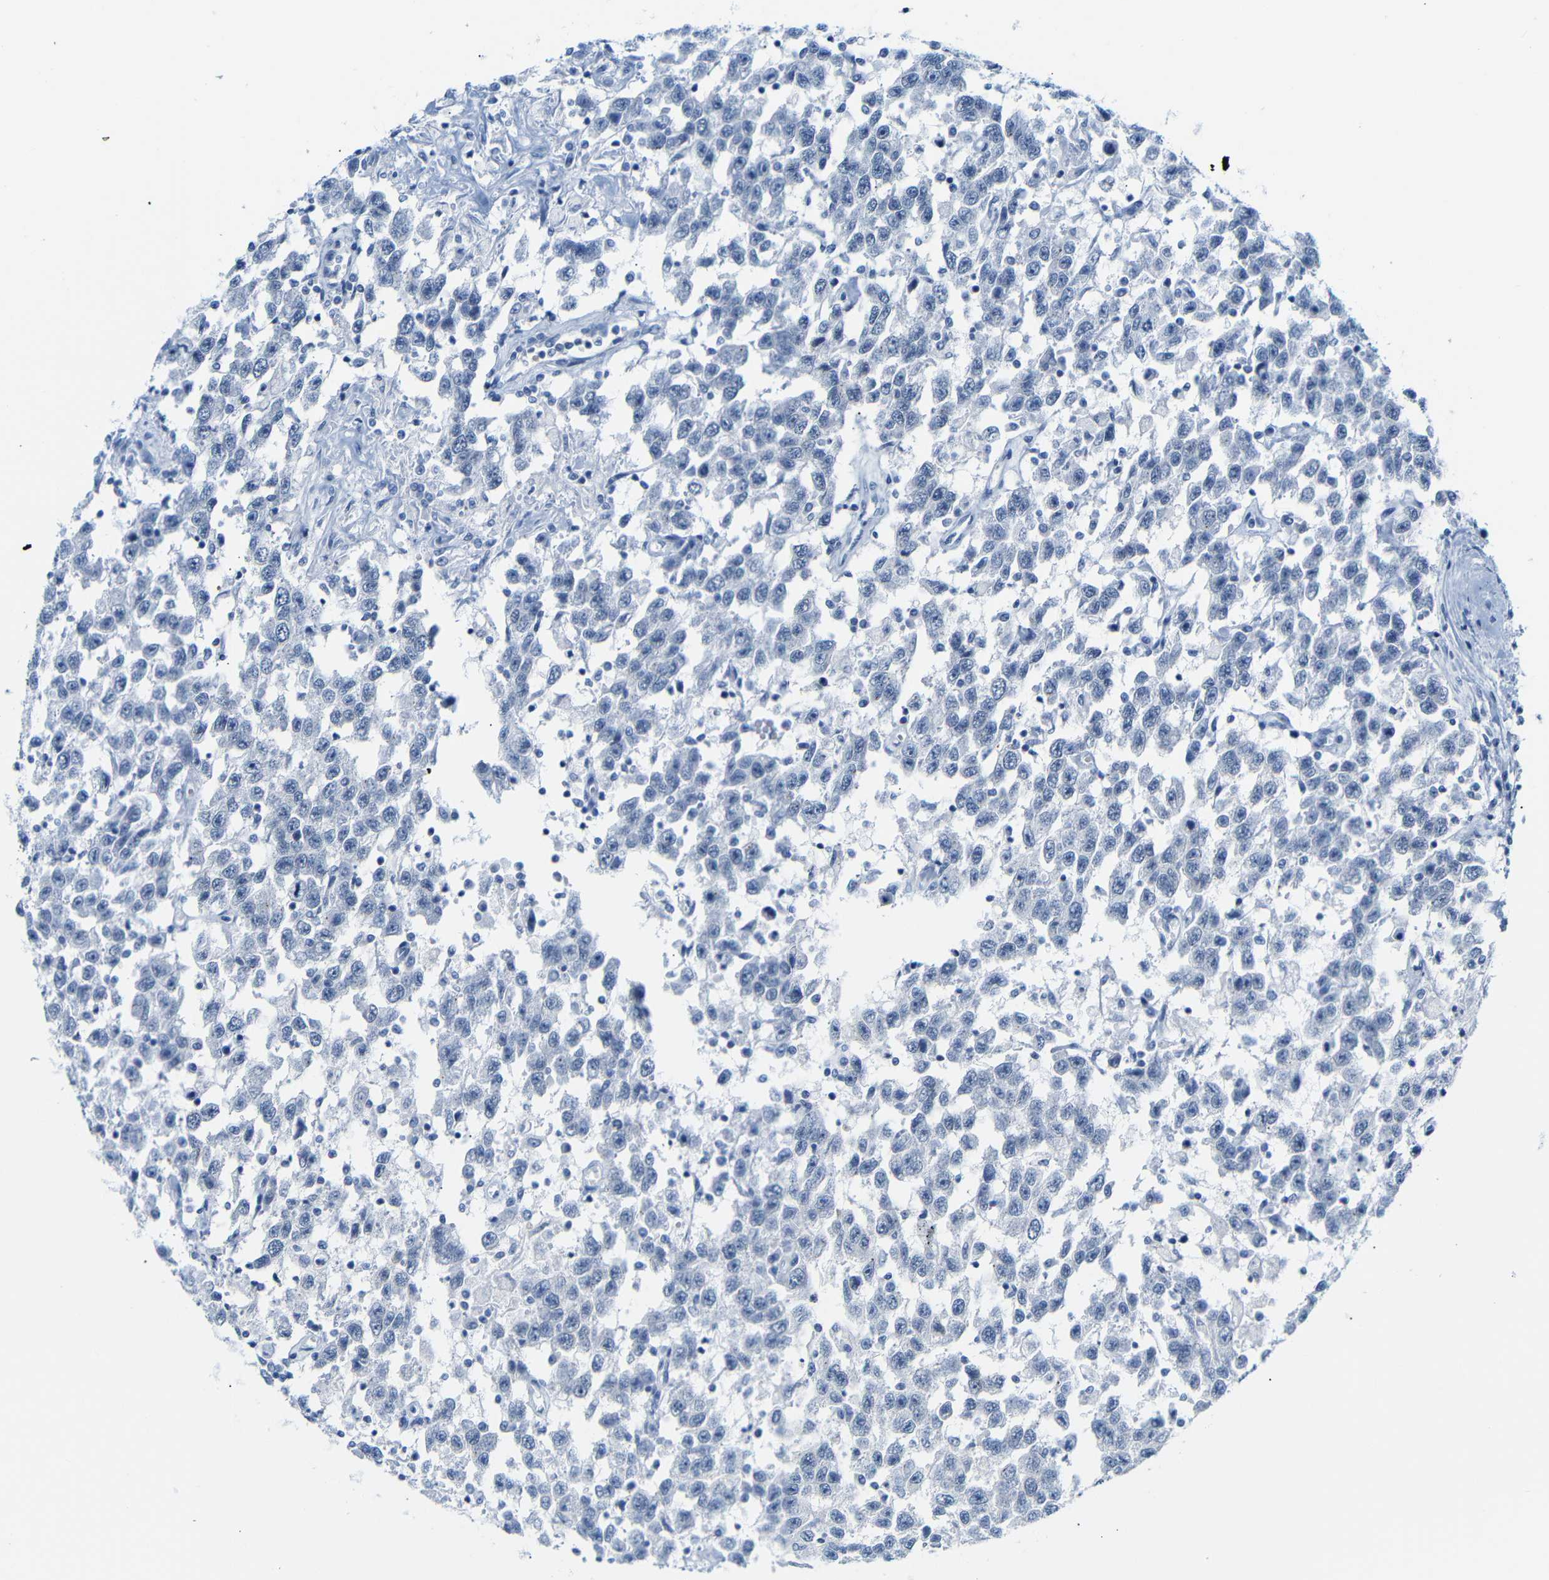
{"staining": {"intensity": "negative", "quantity": "none", "location": "none"}, "tissue": "testis cancer", "cell_type": "Tumor cells", "image_type": "cancer", "snomed": [{"axis": "morphology", "description": "Seminoma, NOS"}, {"axis": "topography", "description": "Testis"}], "caption": "Tumor cells show no significant expression in testis seminoma.", "gene": "DYNAP", "patient": {"sex": "male", "age": 41}}